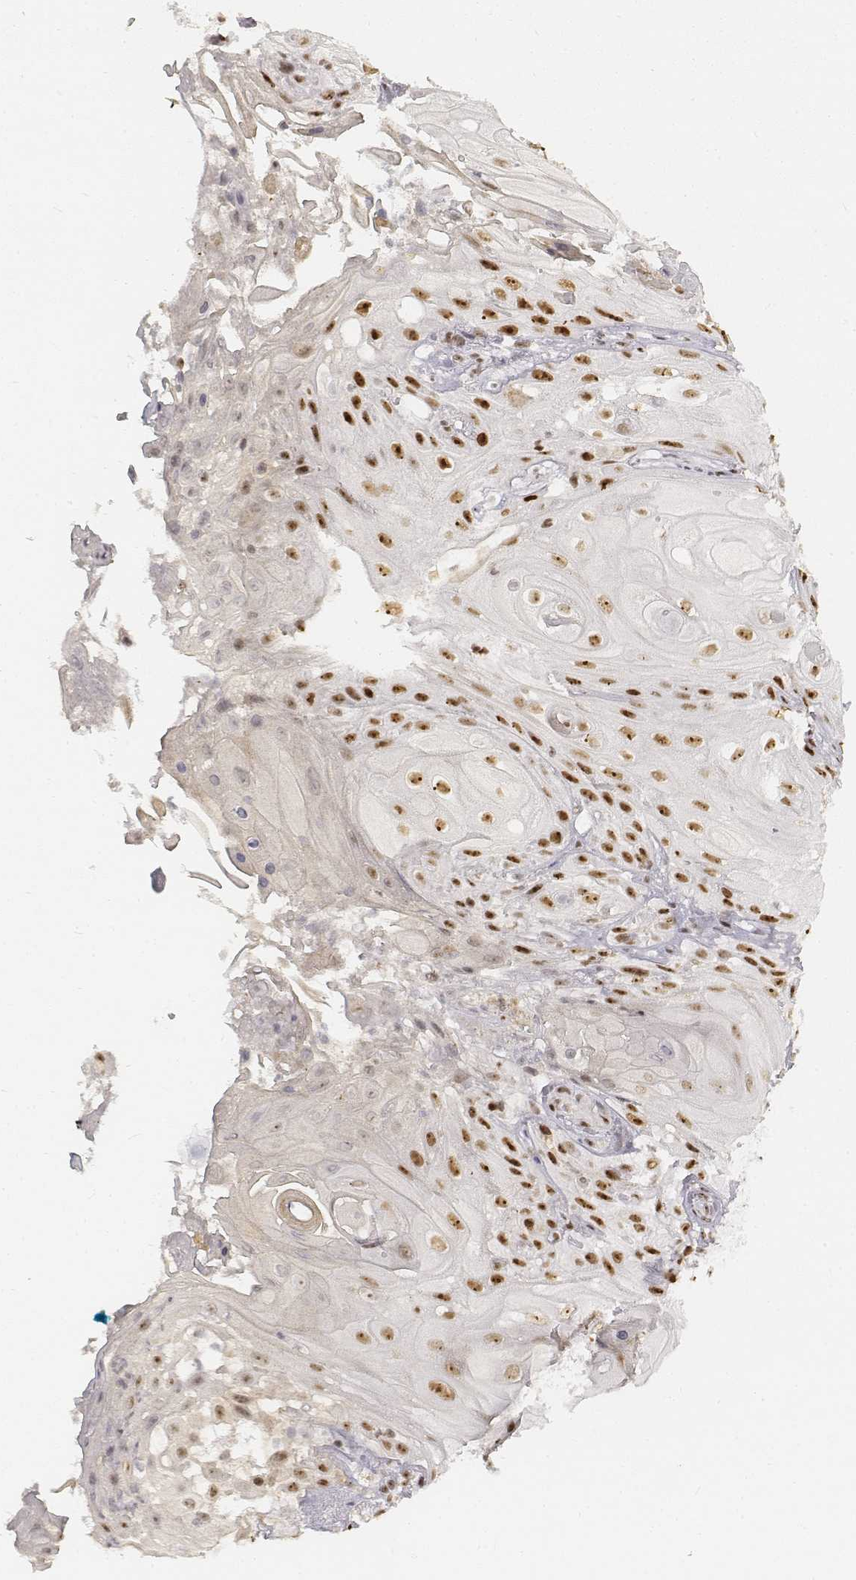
{"staining": {"intensity": "strong", "quantity": ">75%", "location": "nuclear"}, "tissue": "skin cancer", "cell_type": "Tumor cells", "image_type": "cancer", "snomed": [{"axis": "morphology", "description": "Squamous cell carcinoma, NOS"}, {"axis": "topography", "description": "Skin"}], "caption": "The micrograph reveals immunohistochemical staining of skin squamous cell carcinoma. There is strong nuclear positivity is seen in about >75% of tumor cells.", "gene": "PHF6", "patient": {"sex": "male", "age": 62}}